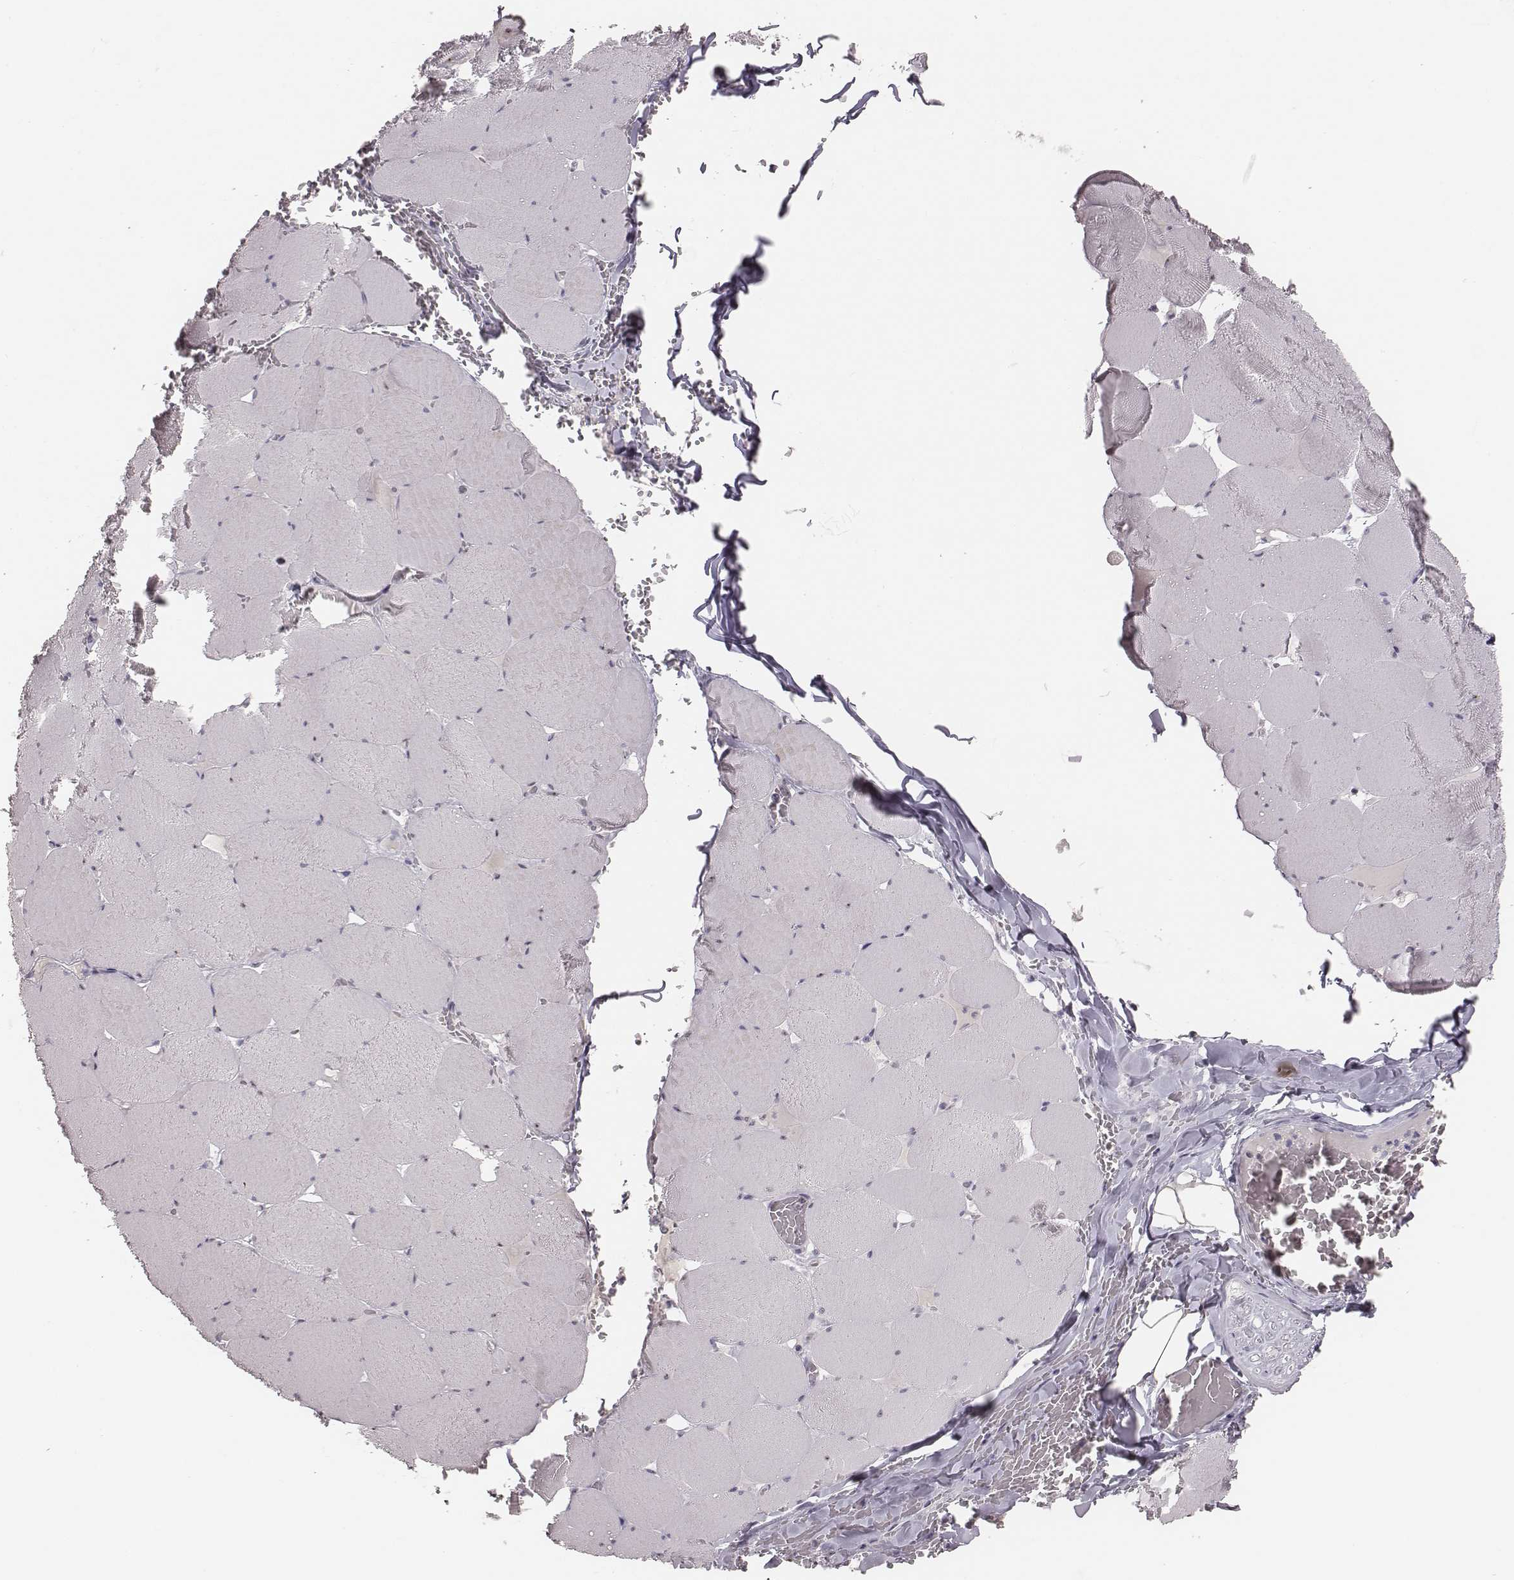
{"staining": {"intensity": "moderate", "quantity": "25%-75%", "location": "nuclear"}, "tissue": "skeletal muscle", "cell_type": "Myocytes", "image_type": "normal", "snomed": [{"axis": "morphology", "description": "Normal tissue, NOS"}, {"axis": "morphology", "description": "Malignant melanoma, Metastatic site"}, {"axis": "topography", "description": "Skeletal muscle"}], "caption": "This image exhibits immunohistochemistry staining of benign human skeletal muscle, with medium moderate nuclear positivity in about 25%-75% of myocytes.", "gene": "NIFK", "patient": {"sex": "male", "age": 50}}